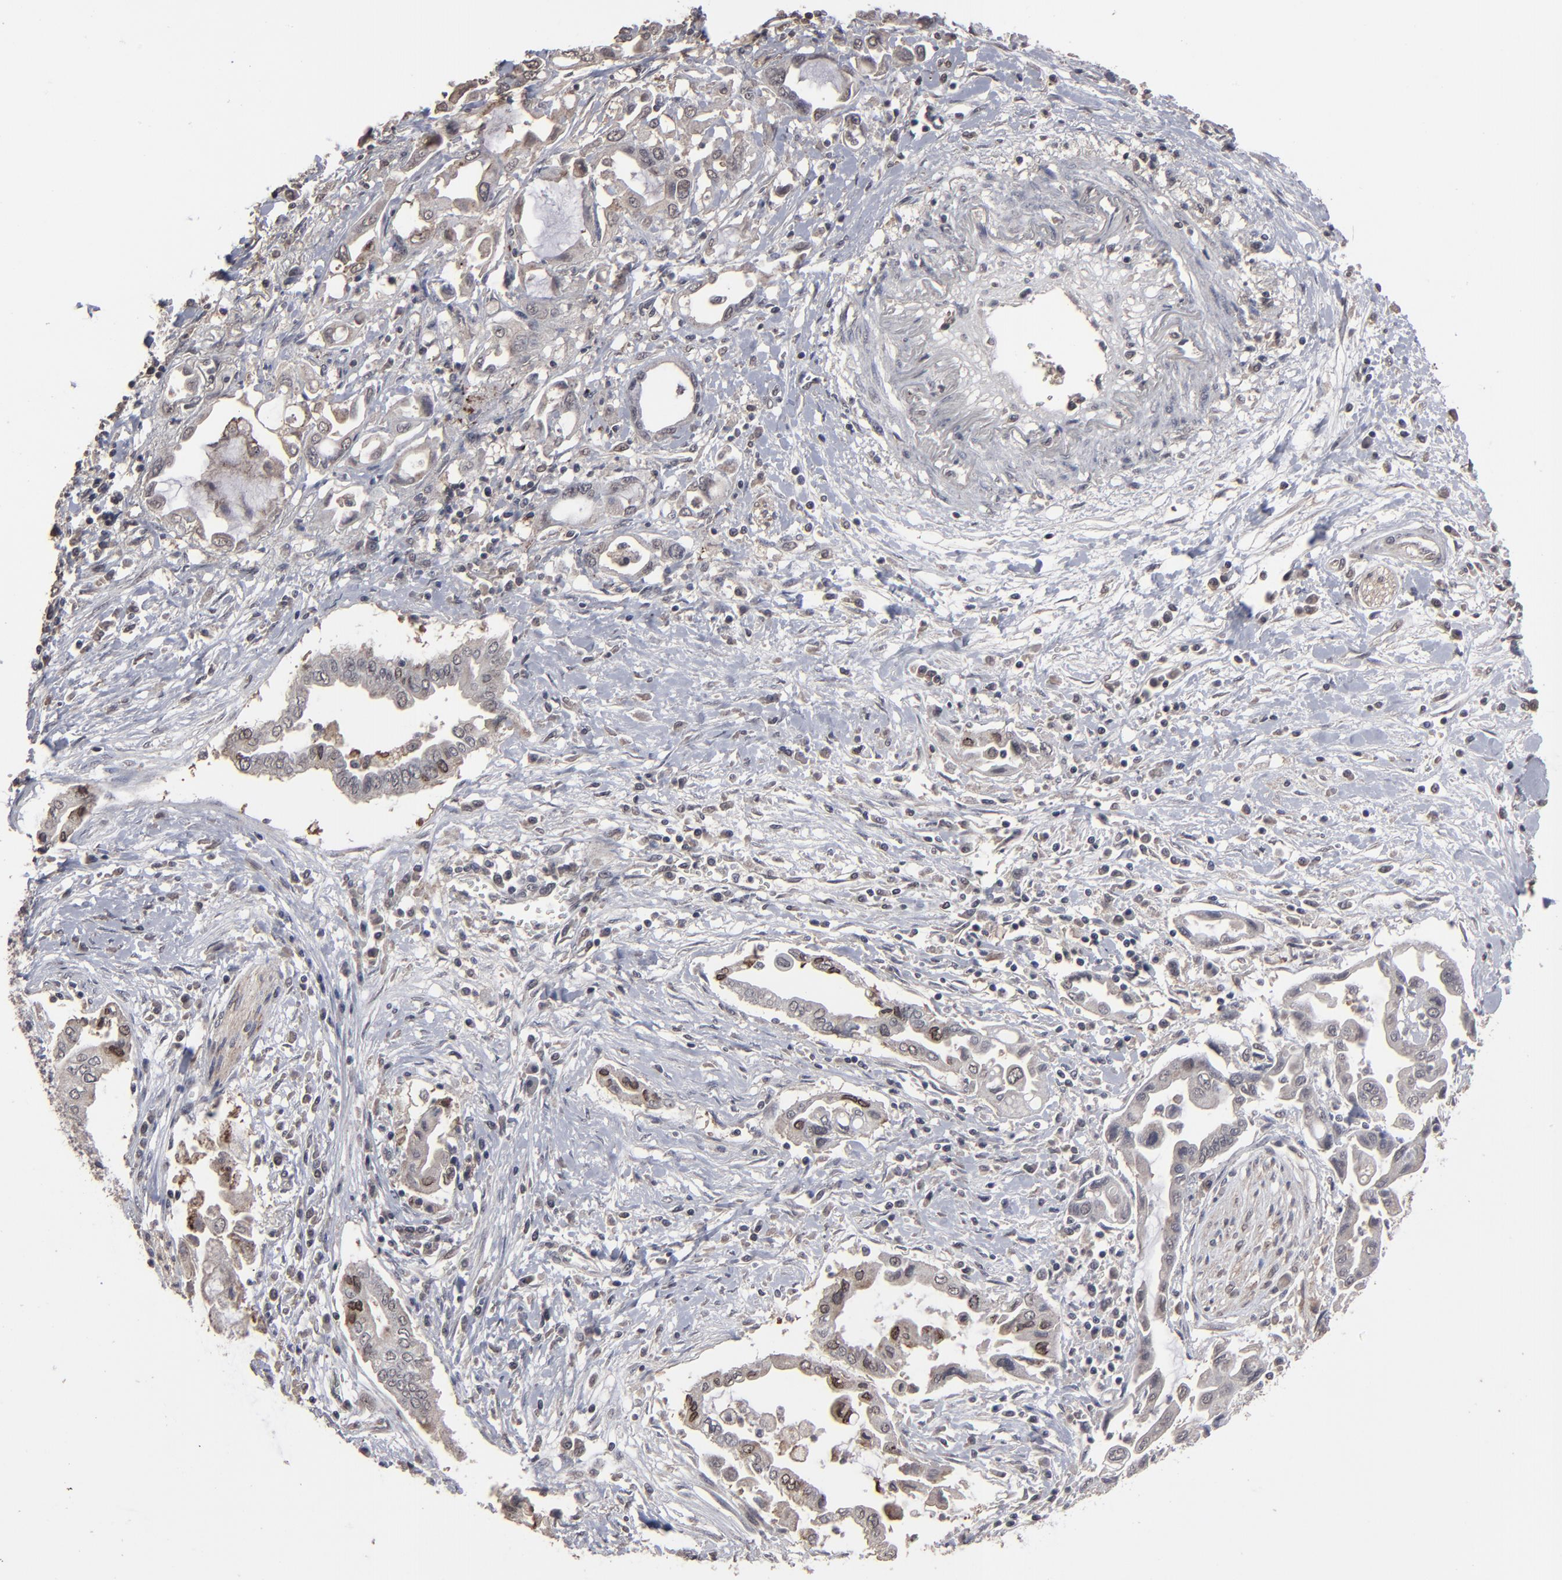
{"staining": {"intensity": "weak", "quantity": "25%-75%", "location": "cytoplasmic/membranous,nuclear"}, "tissue": "pancreatic cancer", "cell_type": "Tumor cells", "image_type": "cancer", "snomed": [{"axis": "morphology", "description": "Adenocarcinoma, NOS"}, {"axis": "topography", "description": "Pancreas"}], "caption": "Approximately 25%-75% of tumor cells in pancreatic cancer exhibit weak cytoplasmic/membranous and nuclear protein staining as visualized by brown immunohistochemical staining.", "gene": "SLC22A17", "patient": {"sex": "female", "age": 57}}